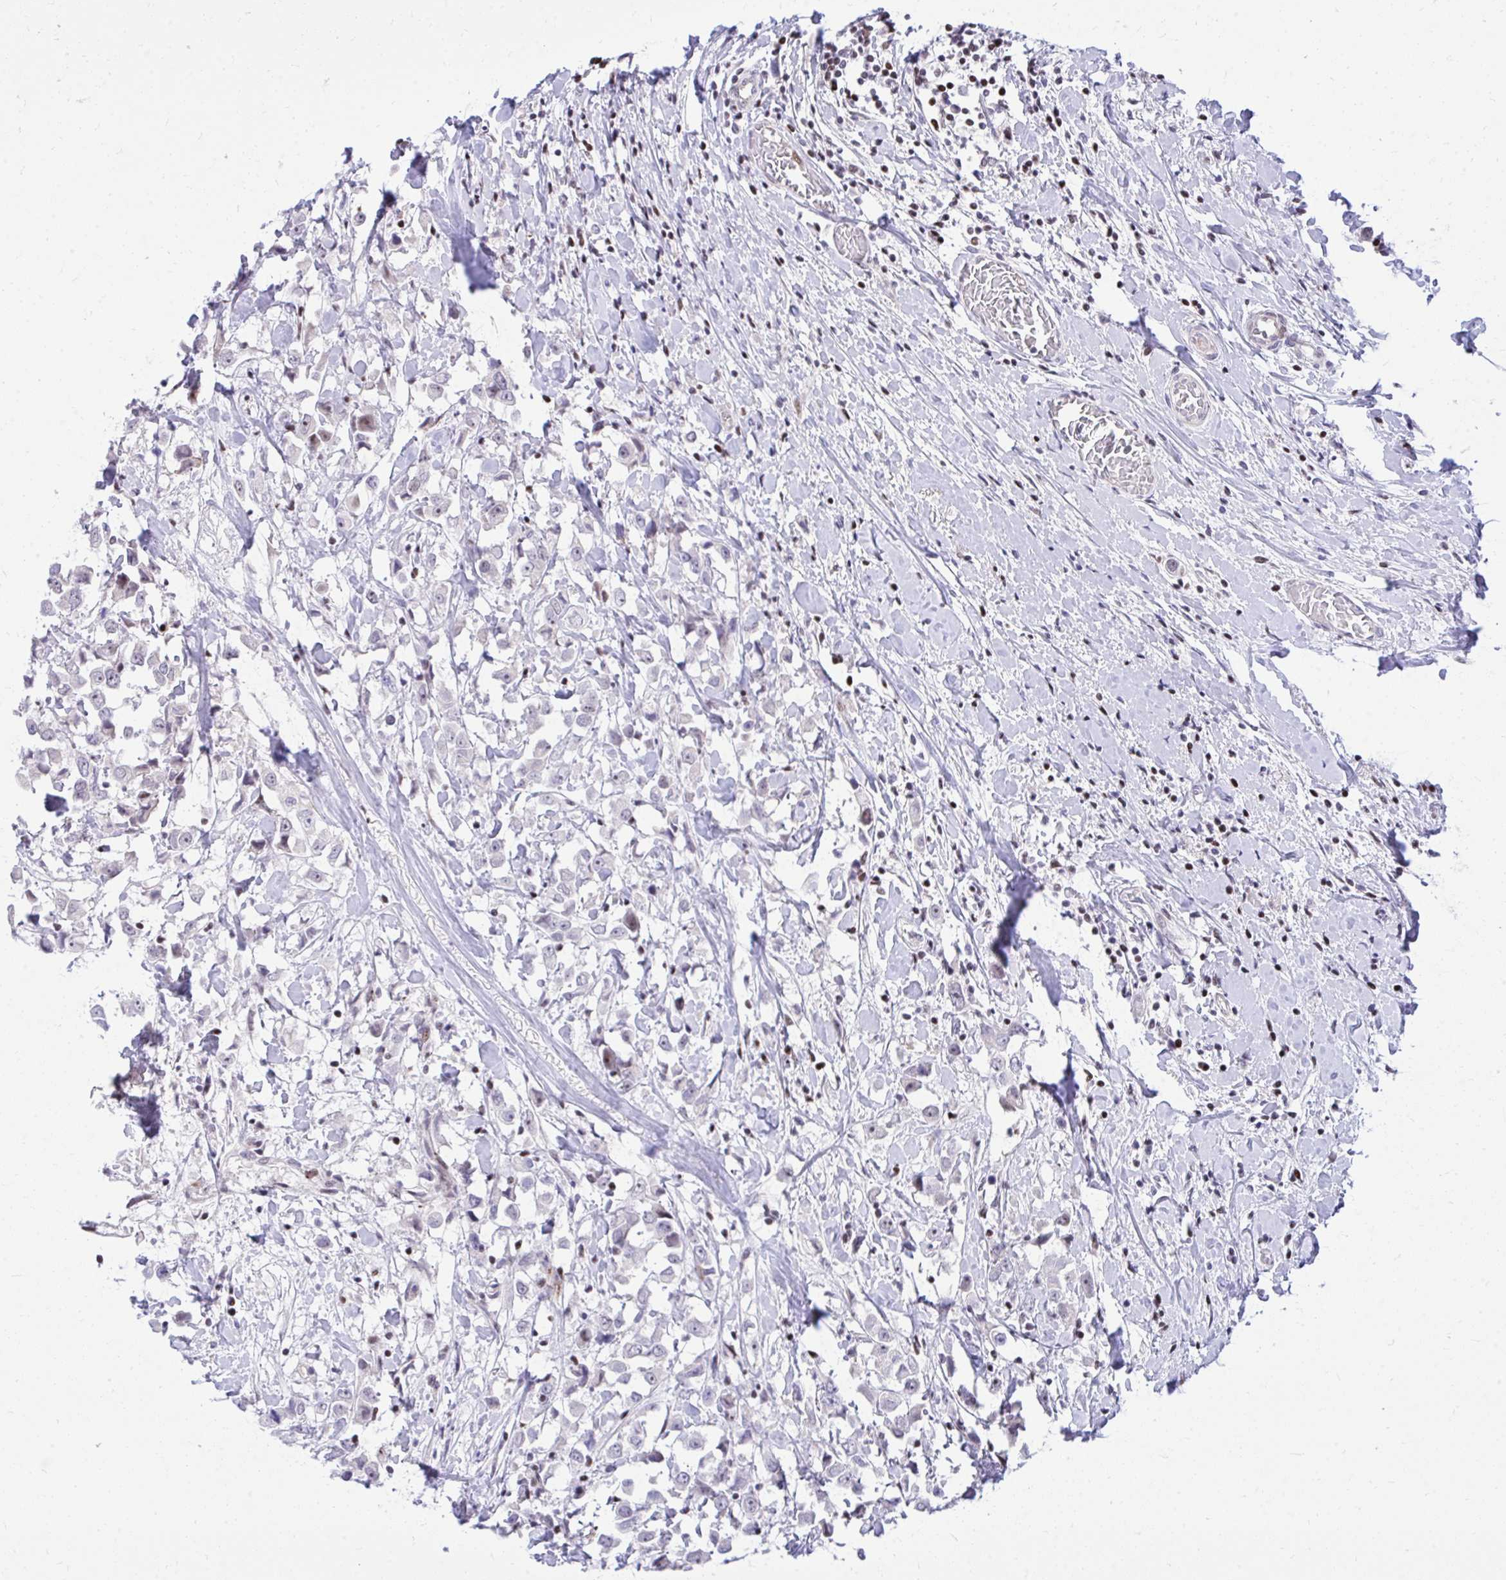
{"staining": {"intensity": "weak", "quantity": "<25%", "location": "nuclear"}, "tissue": "breast cancer", "cell_type": "Tumor cells", "image_type": "cancer", "snomed": [{"axis": "morphology", "description": "Duct carcinoma"}, {"axis": "topography", "description": "Breast"}], "caption": "This is a histopathology image of immunohistochemistry (IHC) staining of breast cancer, which shows no positivity in tumor cells. (DAB (3,3'-diaminobenzidine) immunohistochemistry with hematoxylin counter stain).", "gene": "C14orf39", "patient": {"sex": "female", "age": 61}}